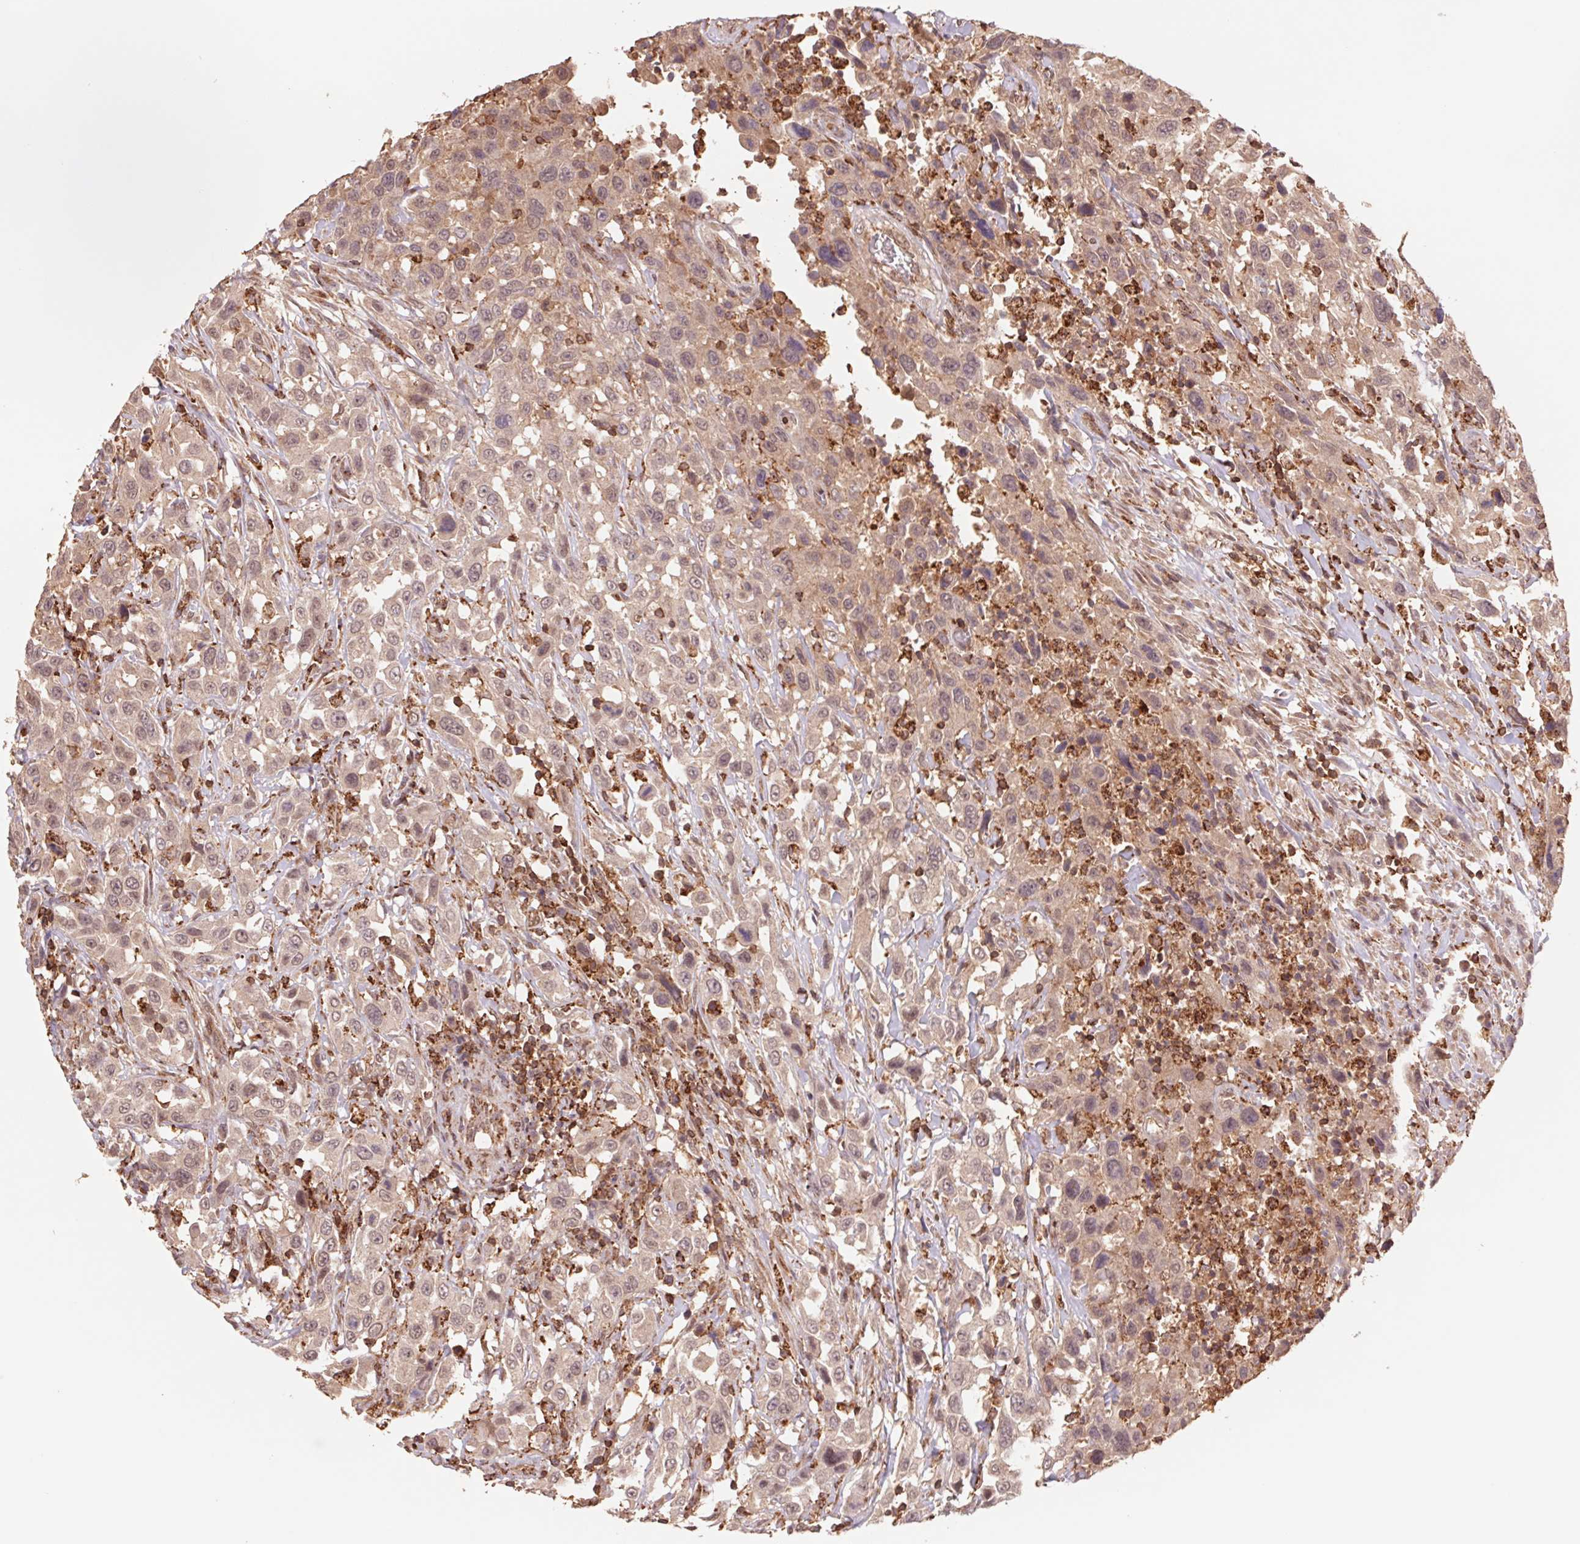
{"staining": {"intensity": "weak", "quantity": "25%-75%", "location": "cytoplasmic/membranous"}, "tissue": "urothelial cancer", "cell_type": "Tumor cells", "image_type": "cancer", "snomed": [{"axis": "morphology", "description": "Urothelial carcinoma, High grade"}, {"axis": "topography", "description": "Urinary bladder"}], "caption": "About 25%-75% of tumor cells in human urothelial cancer display weak cytoplasmic/membranous protein staining as visualized by brown immunohistochemical staining.", "gene": "URM1", "patient": {"sex": "male", "age": 61}}